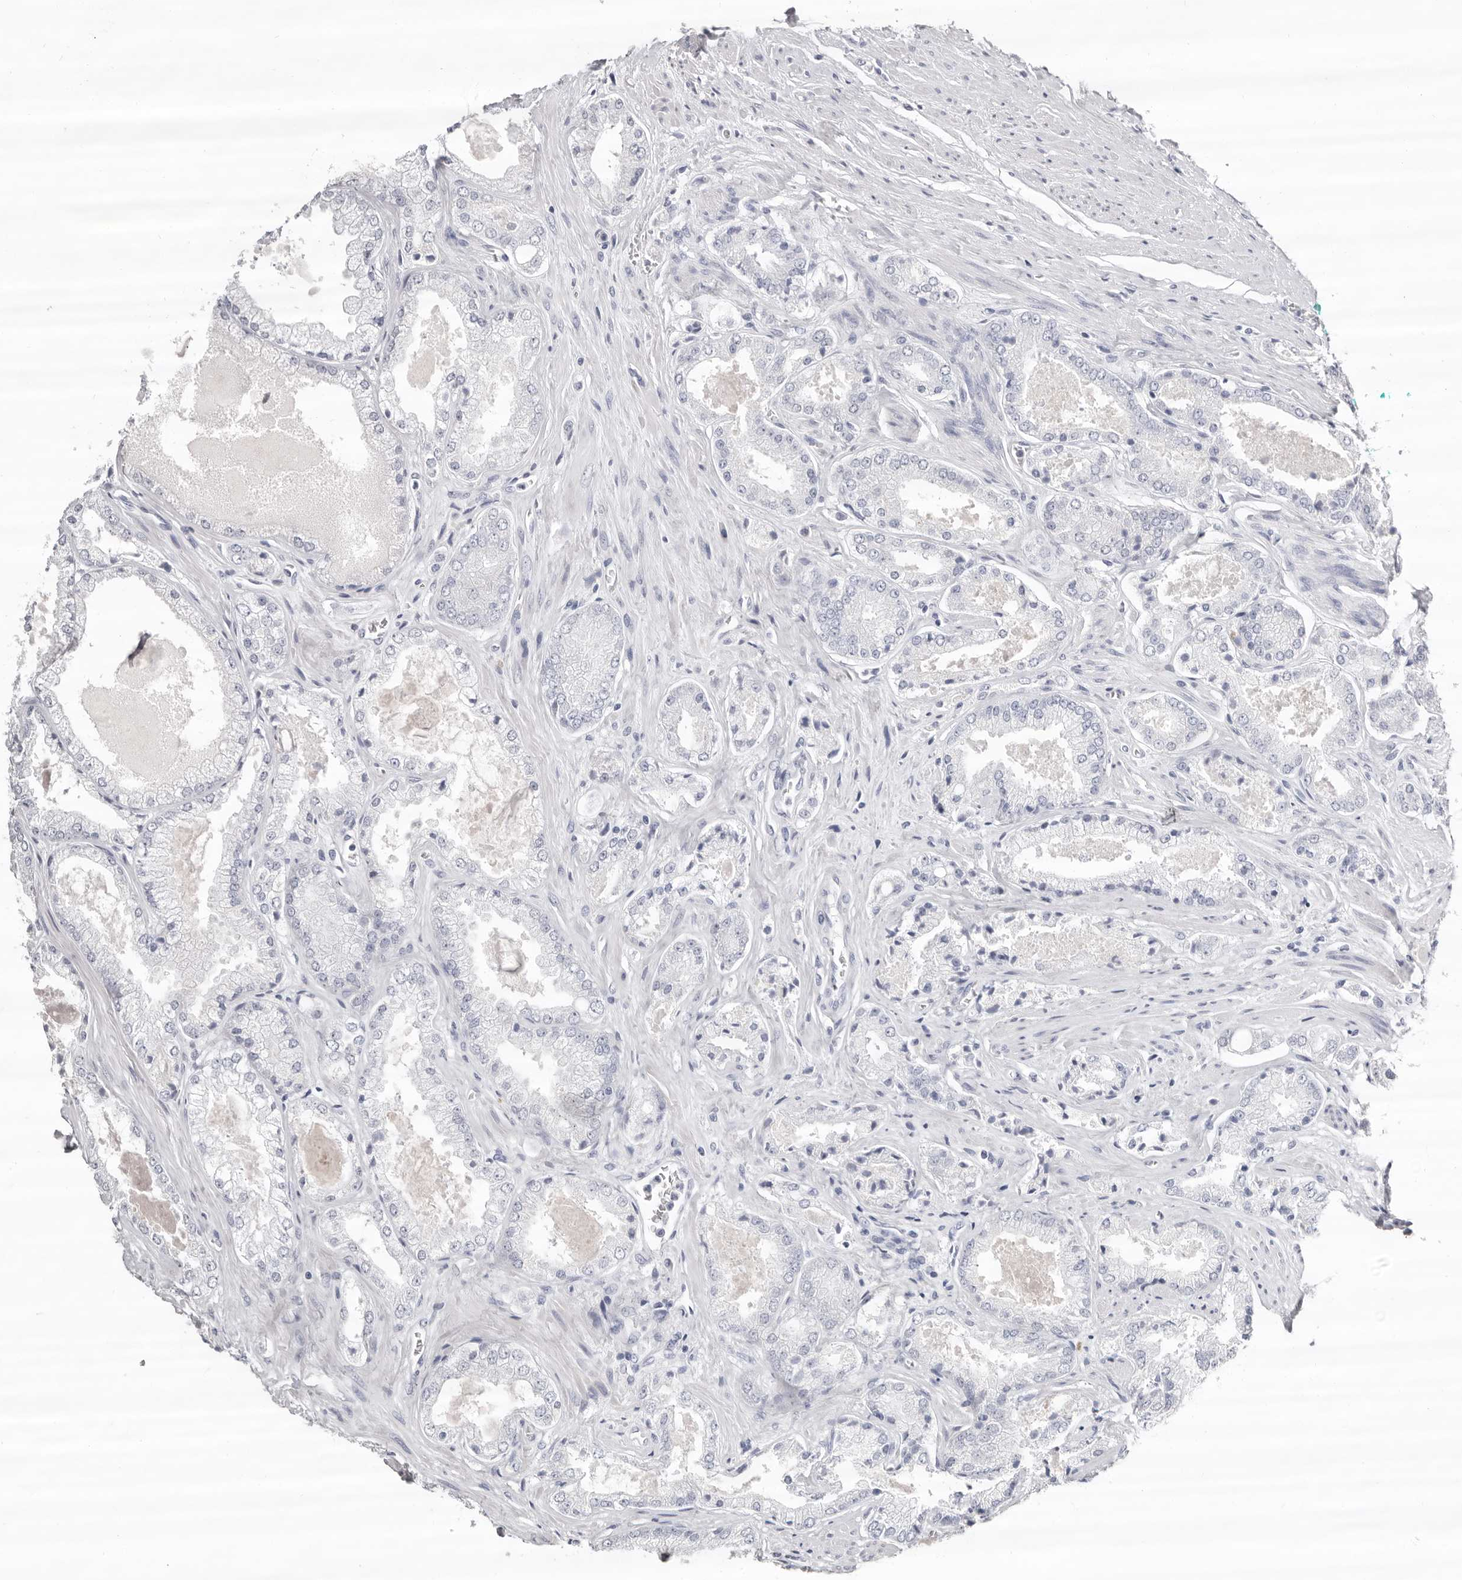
{"staining": {"intensity": "negative", "quantity": "none", "location": "none"}, "tissue": "prostate cancer", "cell_type": "Tumor cells", "image_type": "cancer", "snomed": [{"axis": "morphology", "description": "Adenocarcinoma, High grade"}, {"axis": "topography", "description": "Prostate"}], "caption": "Prostate cancer was stained to show a protein in brown. There is no significant expression in tumor cells.", "gene": "LPO", "patient": {"sex": "male", "age": 58}}